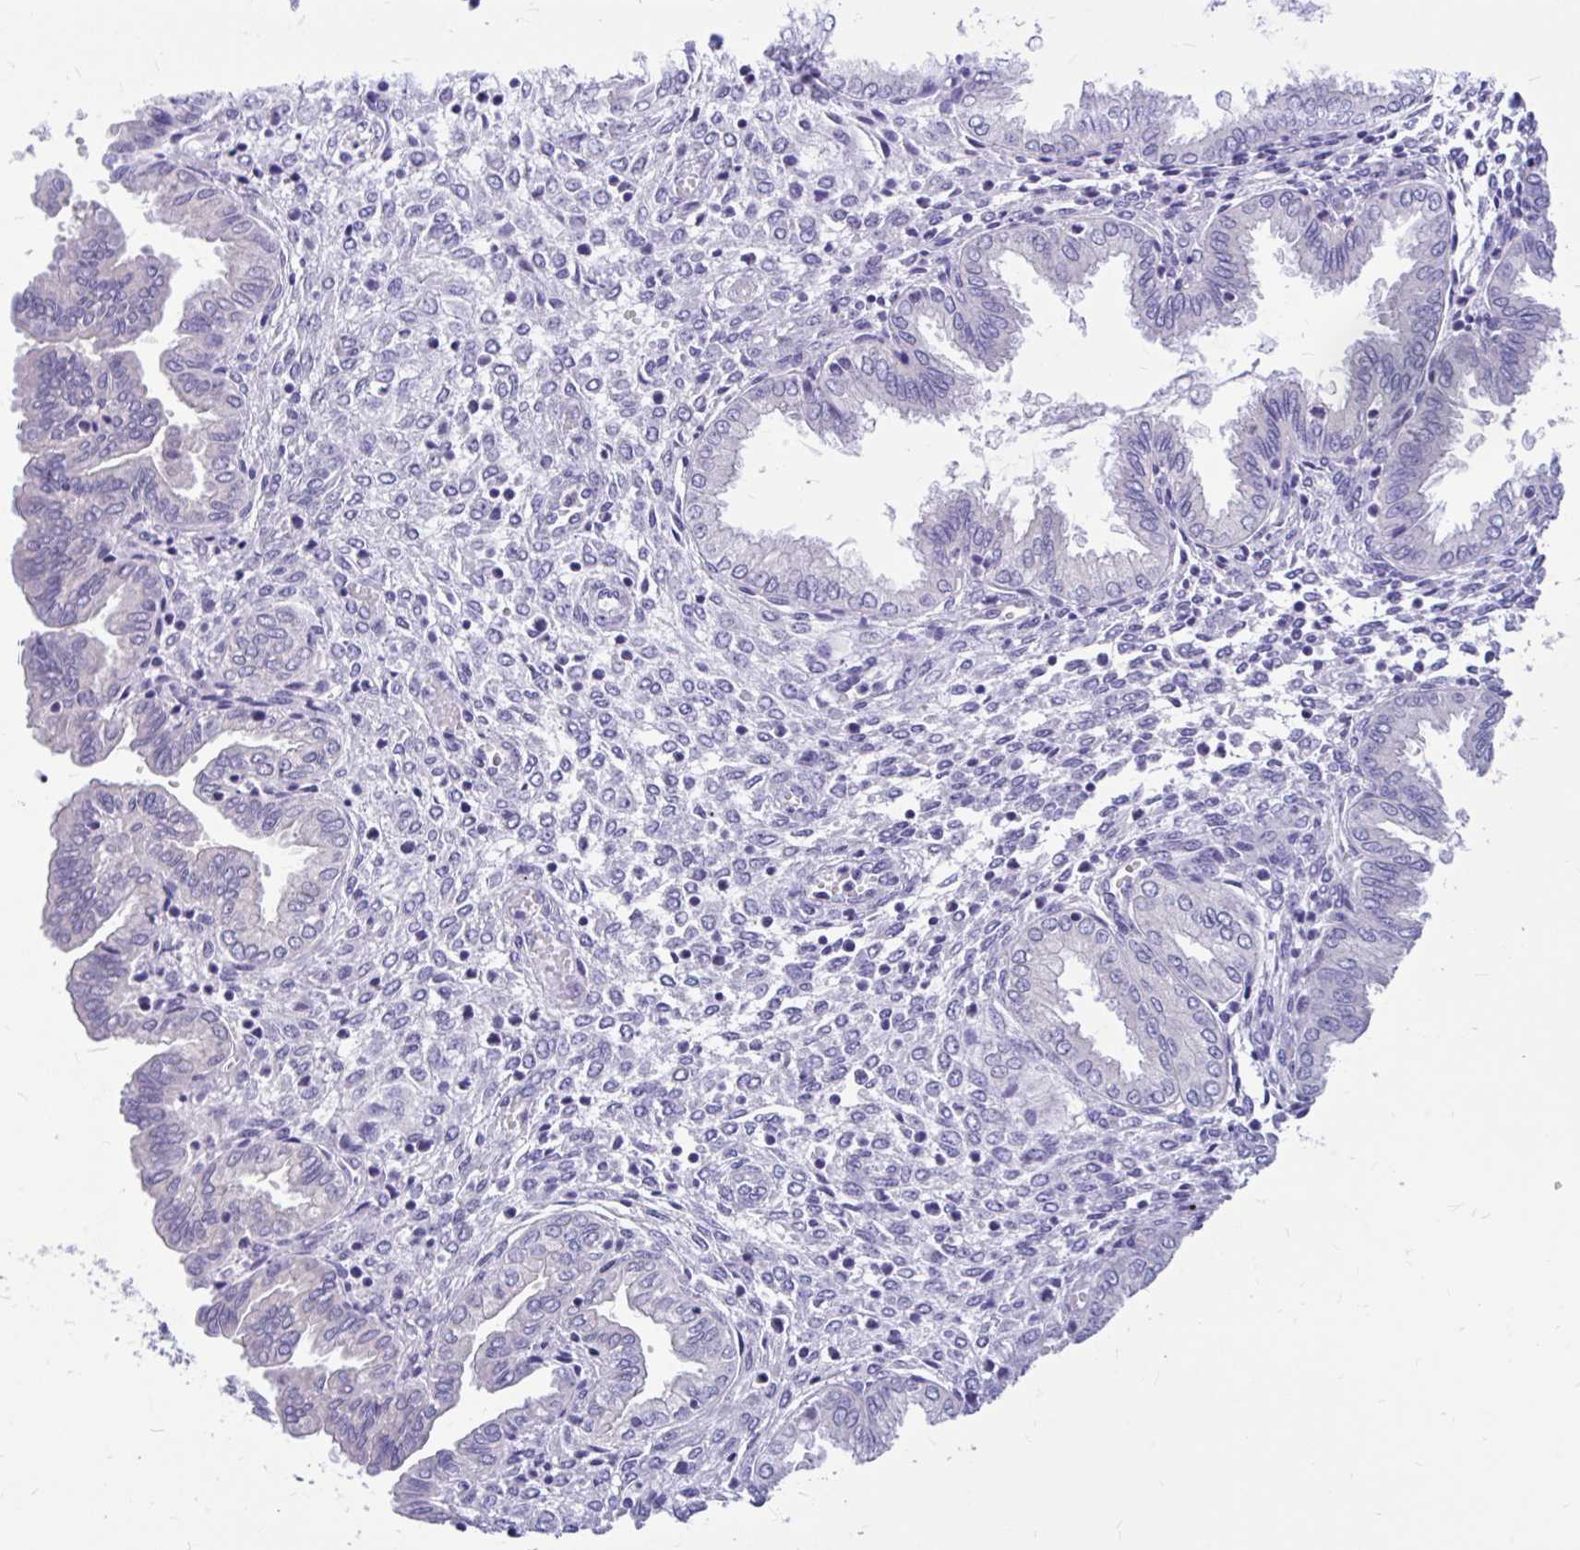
{"staining": {"intensity": "negative", "quantity": "none", "location": "none"}, "tissue": "endometrium", "cell_type": "Cells in endometrial stroma", "image_type": "normal", "snomed": [{"axis": "morphology", "description": "Normal tissue, NOS"}, {"axis": "topography", "description": "Endometrium"}], "caption": "IHC of normal endometrium reveals no expression in cells in endometrial stroma.", "gene": "MAP1LC3A", "patient": {"sex": "female", "age": 33}}